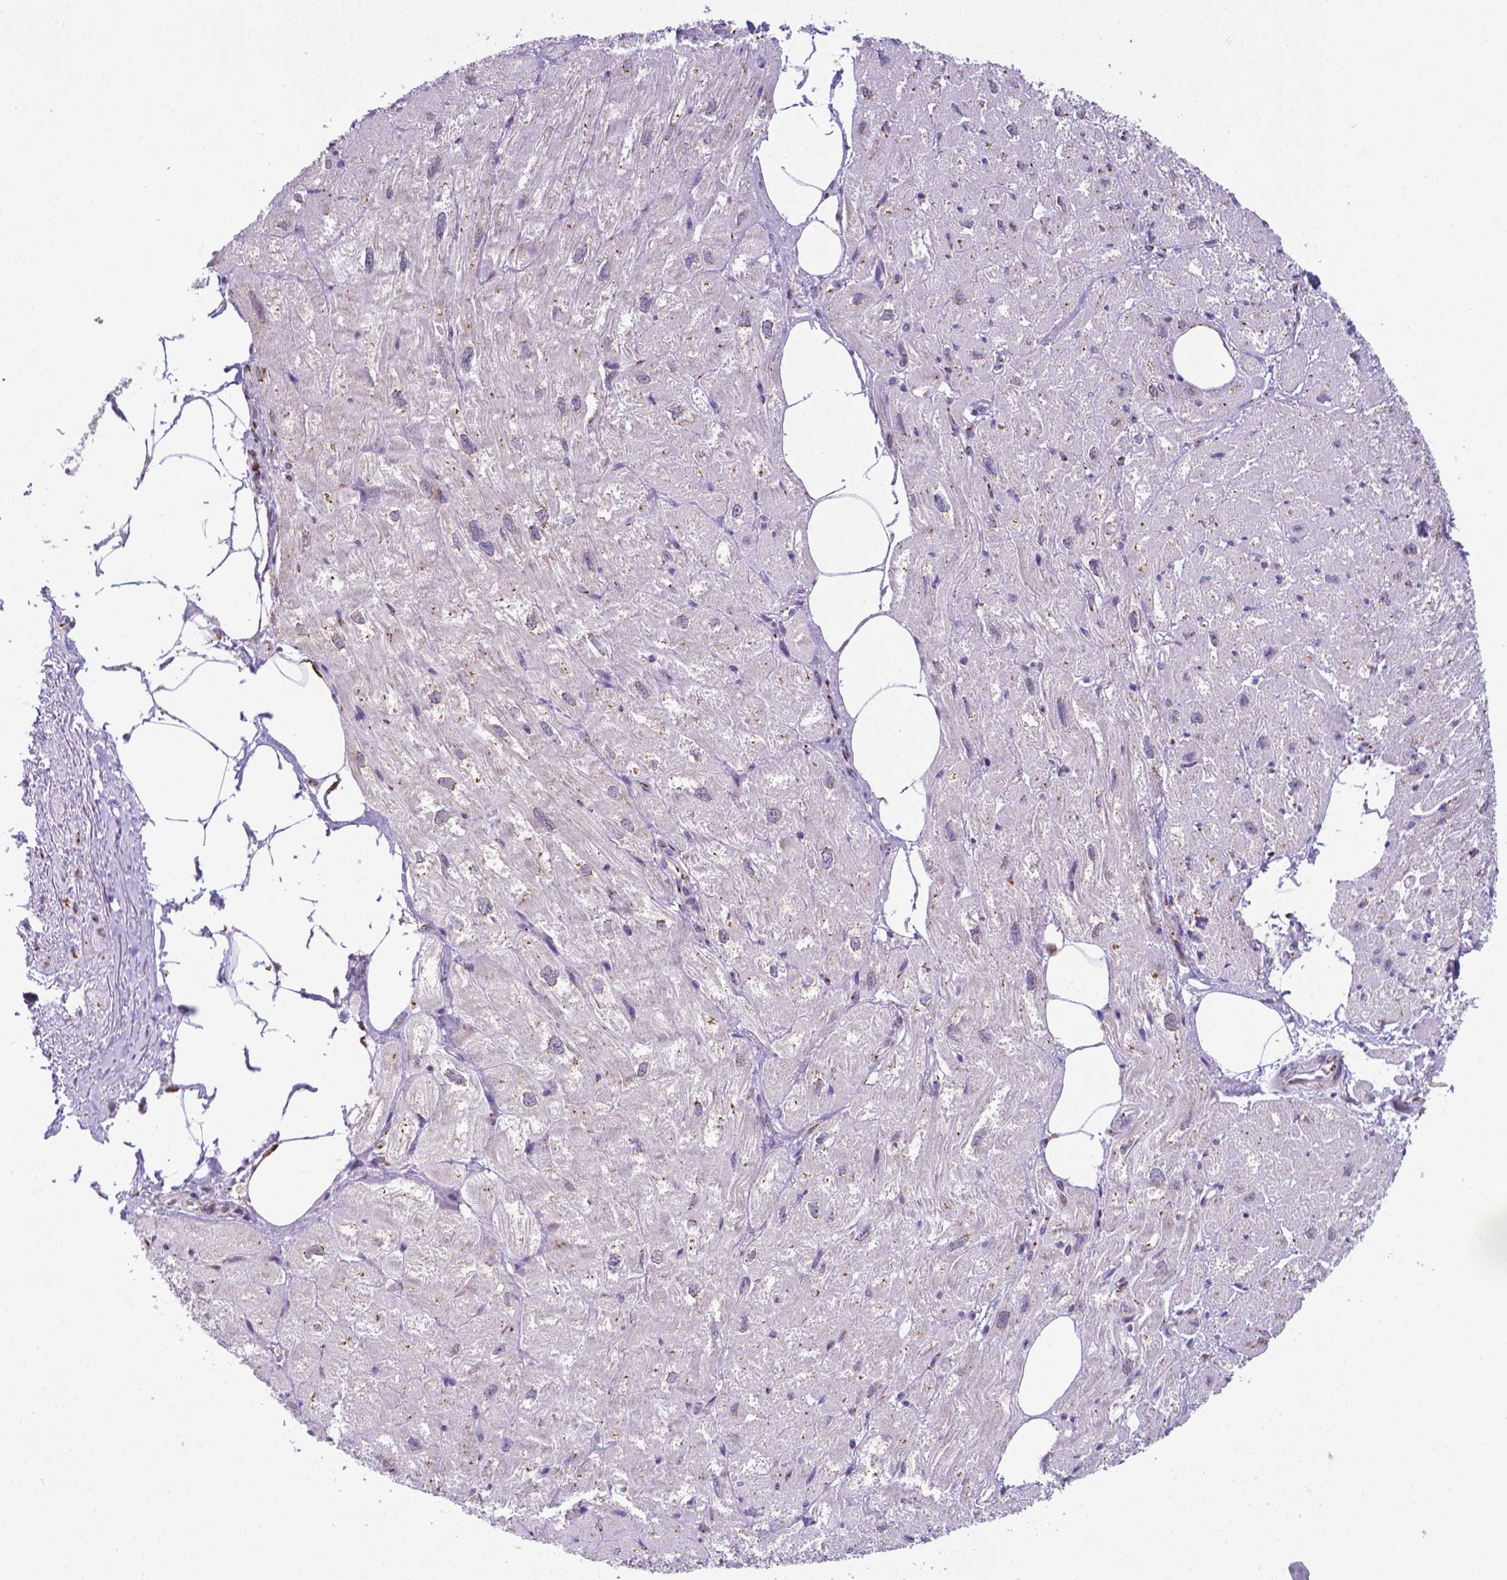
{"staining": {"intensity": "negative", "quantity": "none", "location": "none"}, "tissue": "heart muscle", "cell_type": "Cardiomyocytes", "image_type": "normal", "snomed": [{"axis": "morphology", "description": "Normal tissue, NOS"}, {"axis": "topography", "description": "Heart"}], "caption": "DAB immunohistochemical staining of unremarkable heart muscle displays no significant positivity in cardiomyocytes. (Stains: DAB immunohistochemistry (IHC) with hematoxylin counter stain, Microscopy: brightfield microscopy at high magnification).", "gene": "MRPL10", "patient": {"sex": "female", "age": 62}}